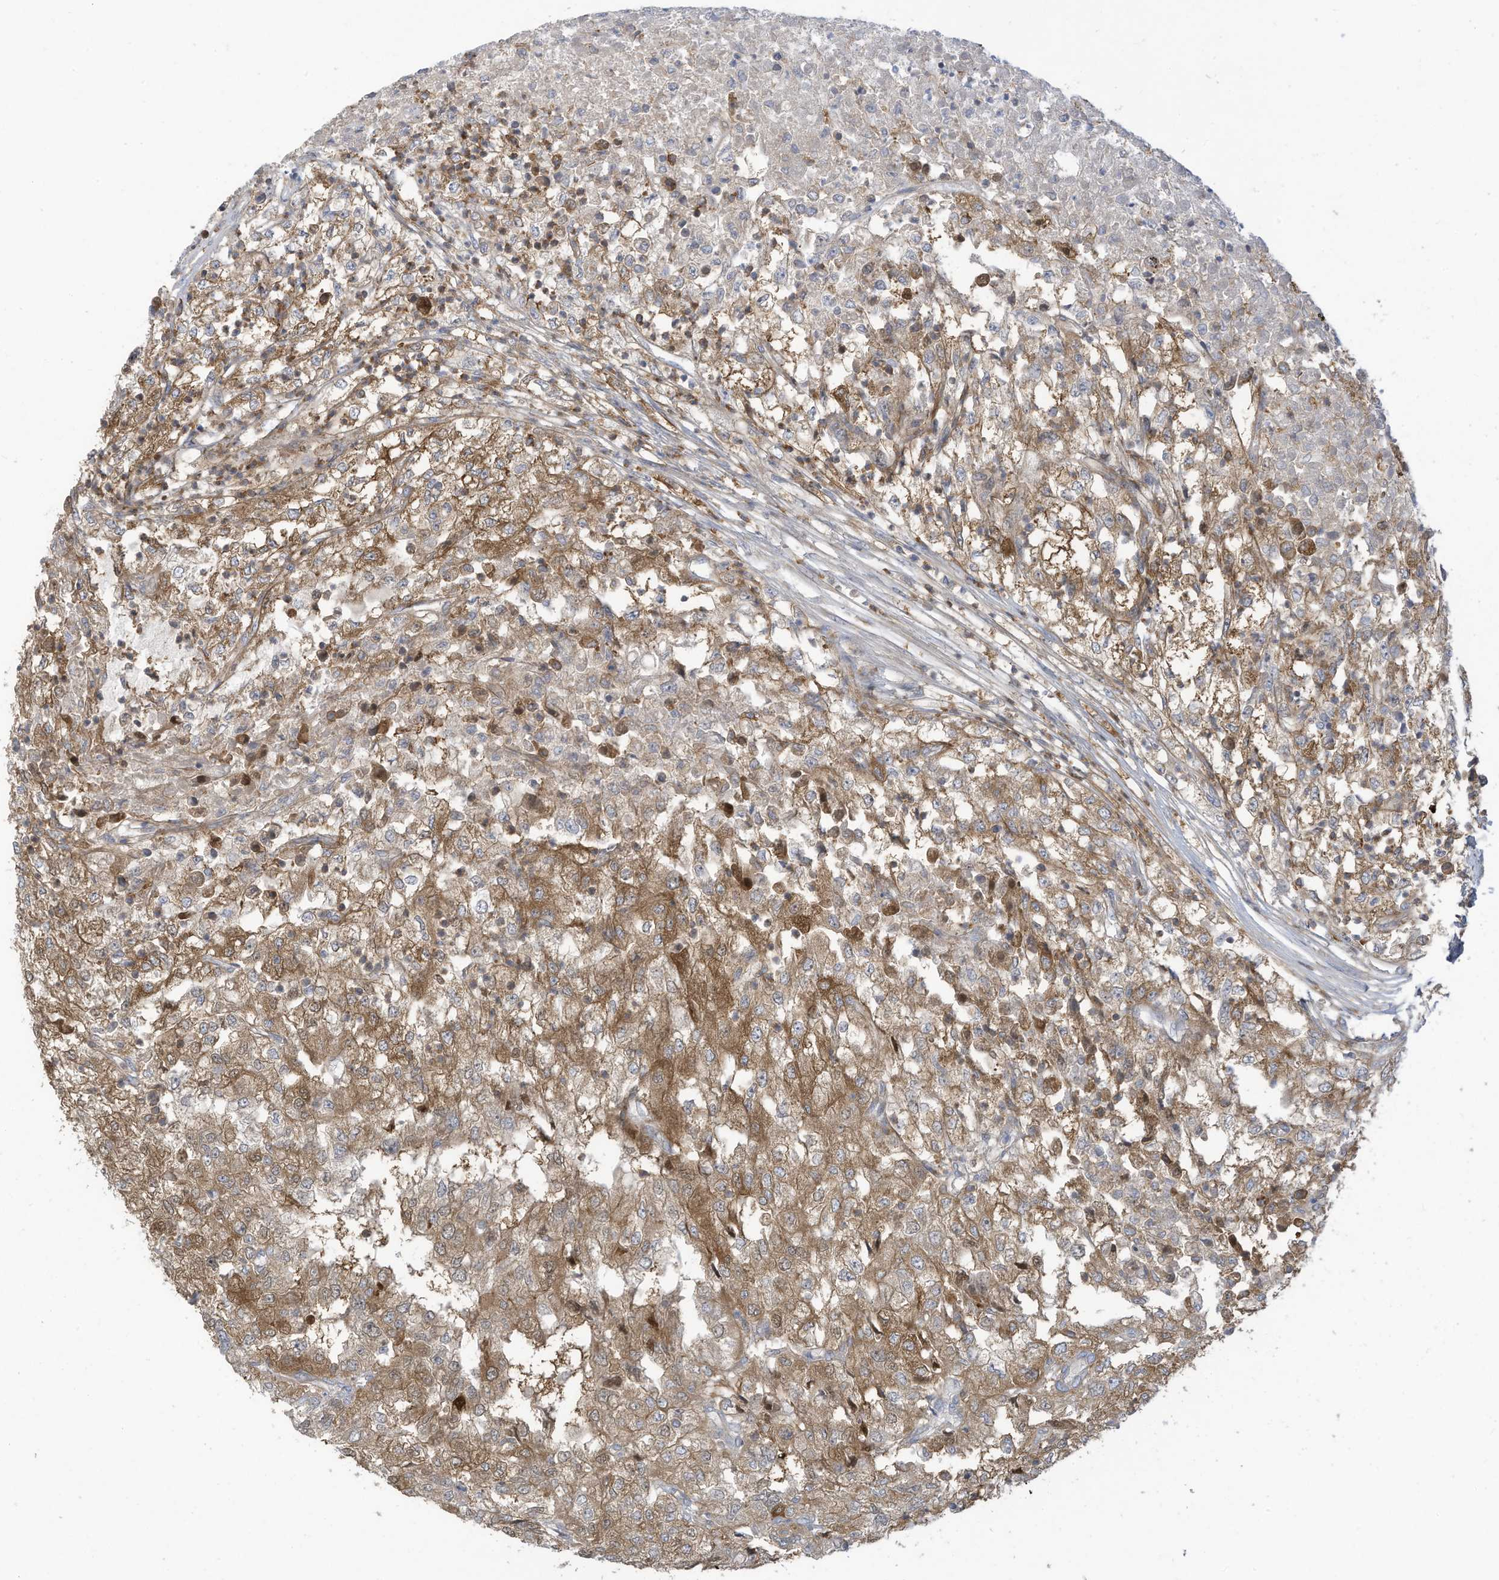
{"staining": {"intensity": "moderate", "quantity": ">75%", "location": "cytoplasmic/membranous"}, "tissue": "renal cancer", "cell_type": "Tumor cells", "image_type": "cancer", "snomed": [{"axis": "morphology", "description": "Adenocarcinoma, NOS"}, {"axis": "topography", "description": "Kidney"}], "caption": "Tumor cells display moderate cytoplasmic/membranous staining in approximately >75% of cells in adenocarcinoma (renal).", "gene": "ADI1", "patient": {"sex": "female", "age": 54}}